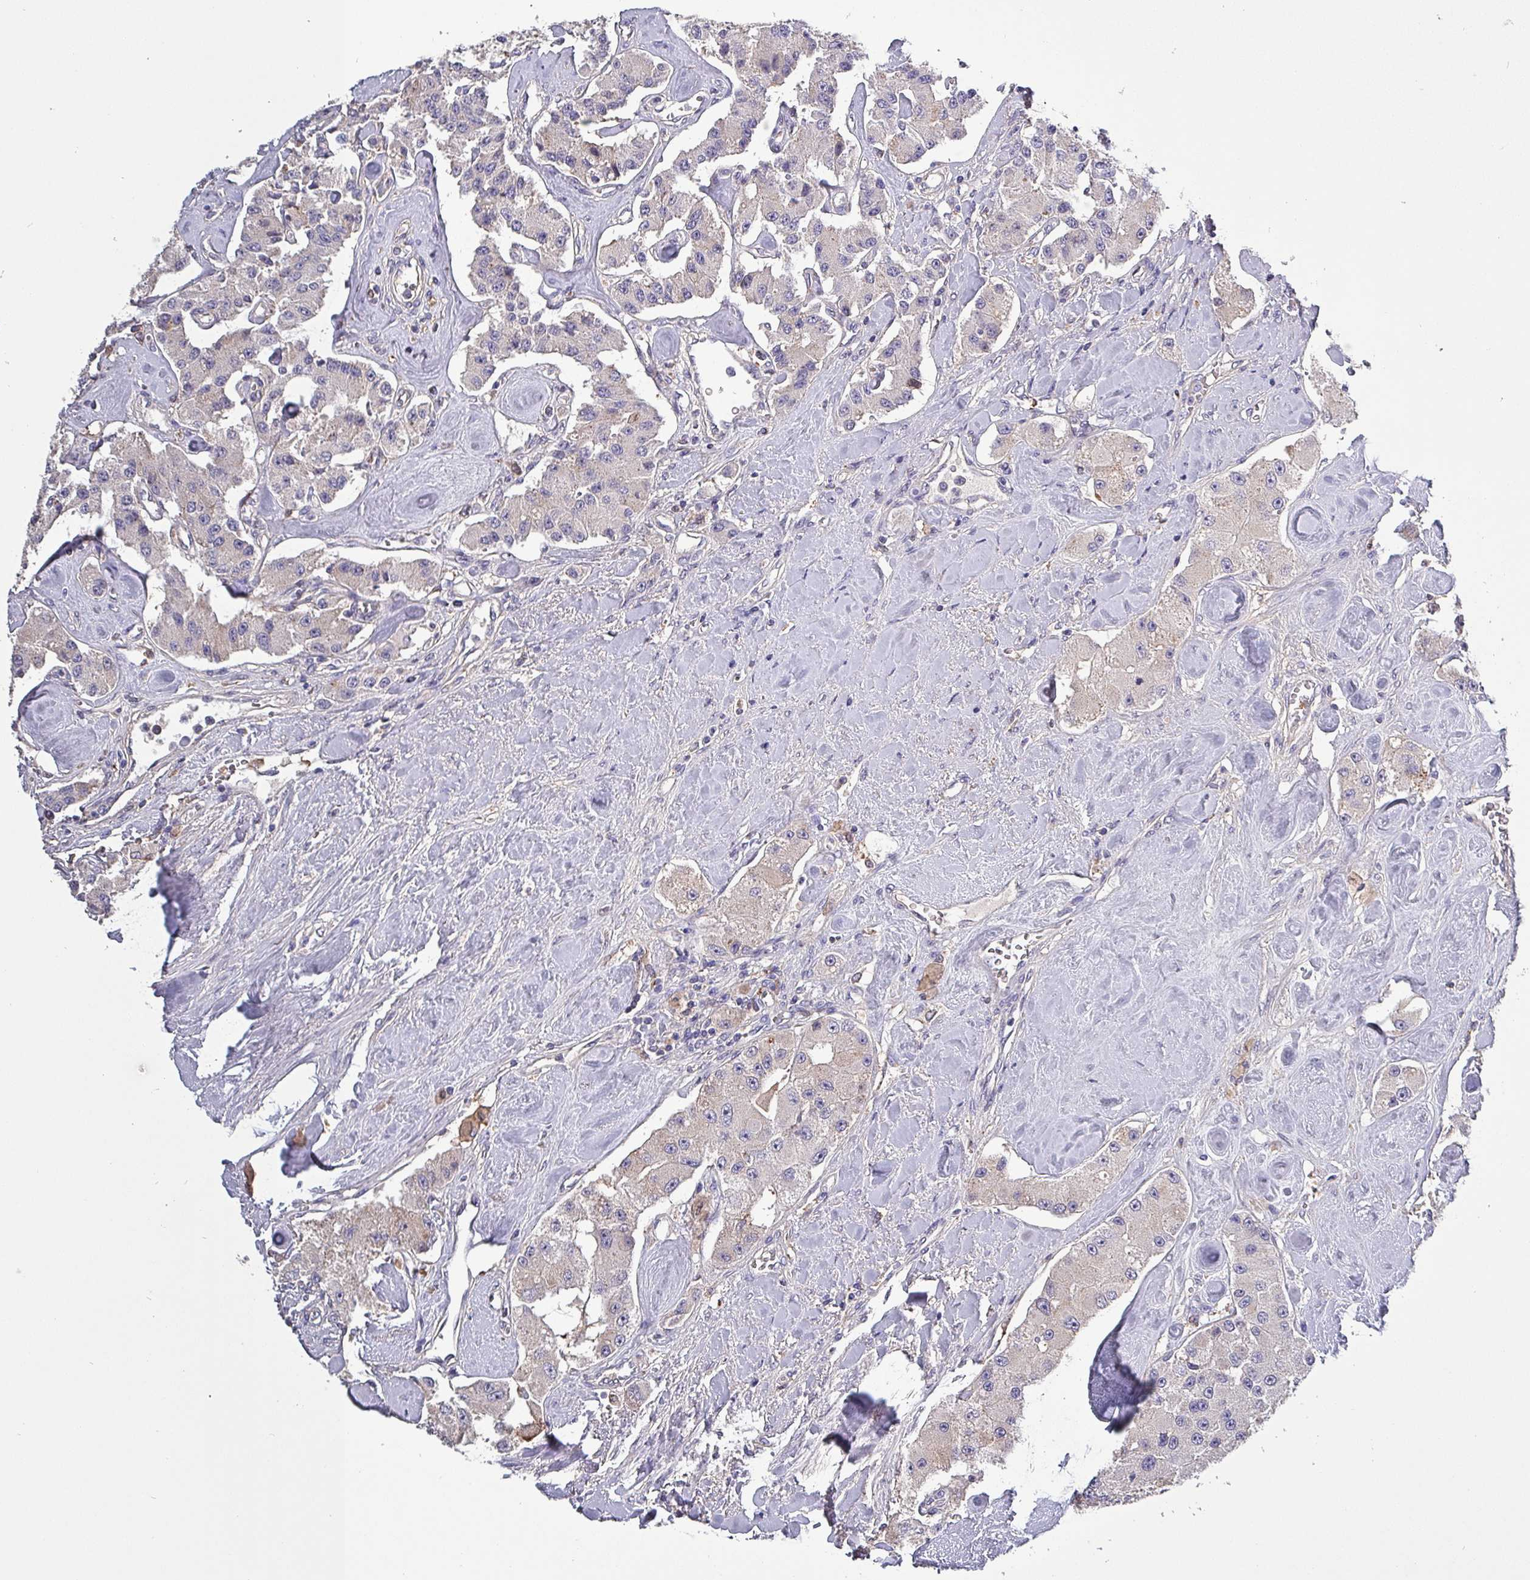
{"staining": {"intensity": "negative", "quantity": "none", "location": "none"}, "tissue": "carcinoid", "cell_type": "Tumor cells", "image_type": "cancer", "snomed": [{"axis": "morphology", "description": "Carcinoid, malignant, NOS"}, {"axis": "topography", "description": "Pancreas"}], "caption": "IHC image of carcinoid stained for a protein (brown), which displays no expression in tumor cells. (Brightfield microscopy of DAB (3,3'-diaminobenzidine) immunohistochemistry at high magnification).", "gene": "HTRA4", "patient": {"sex": "male", "age": 41}}